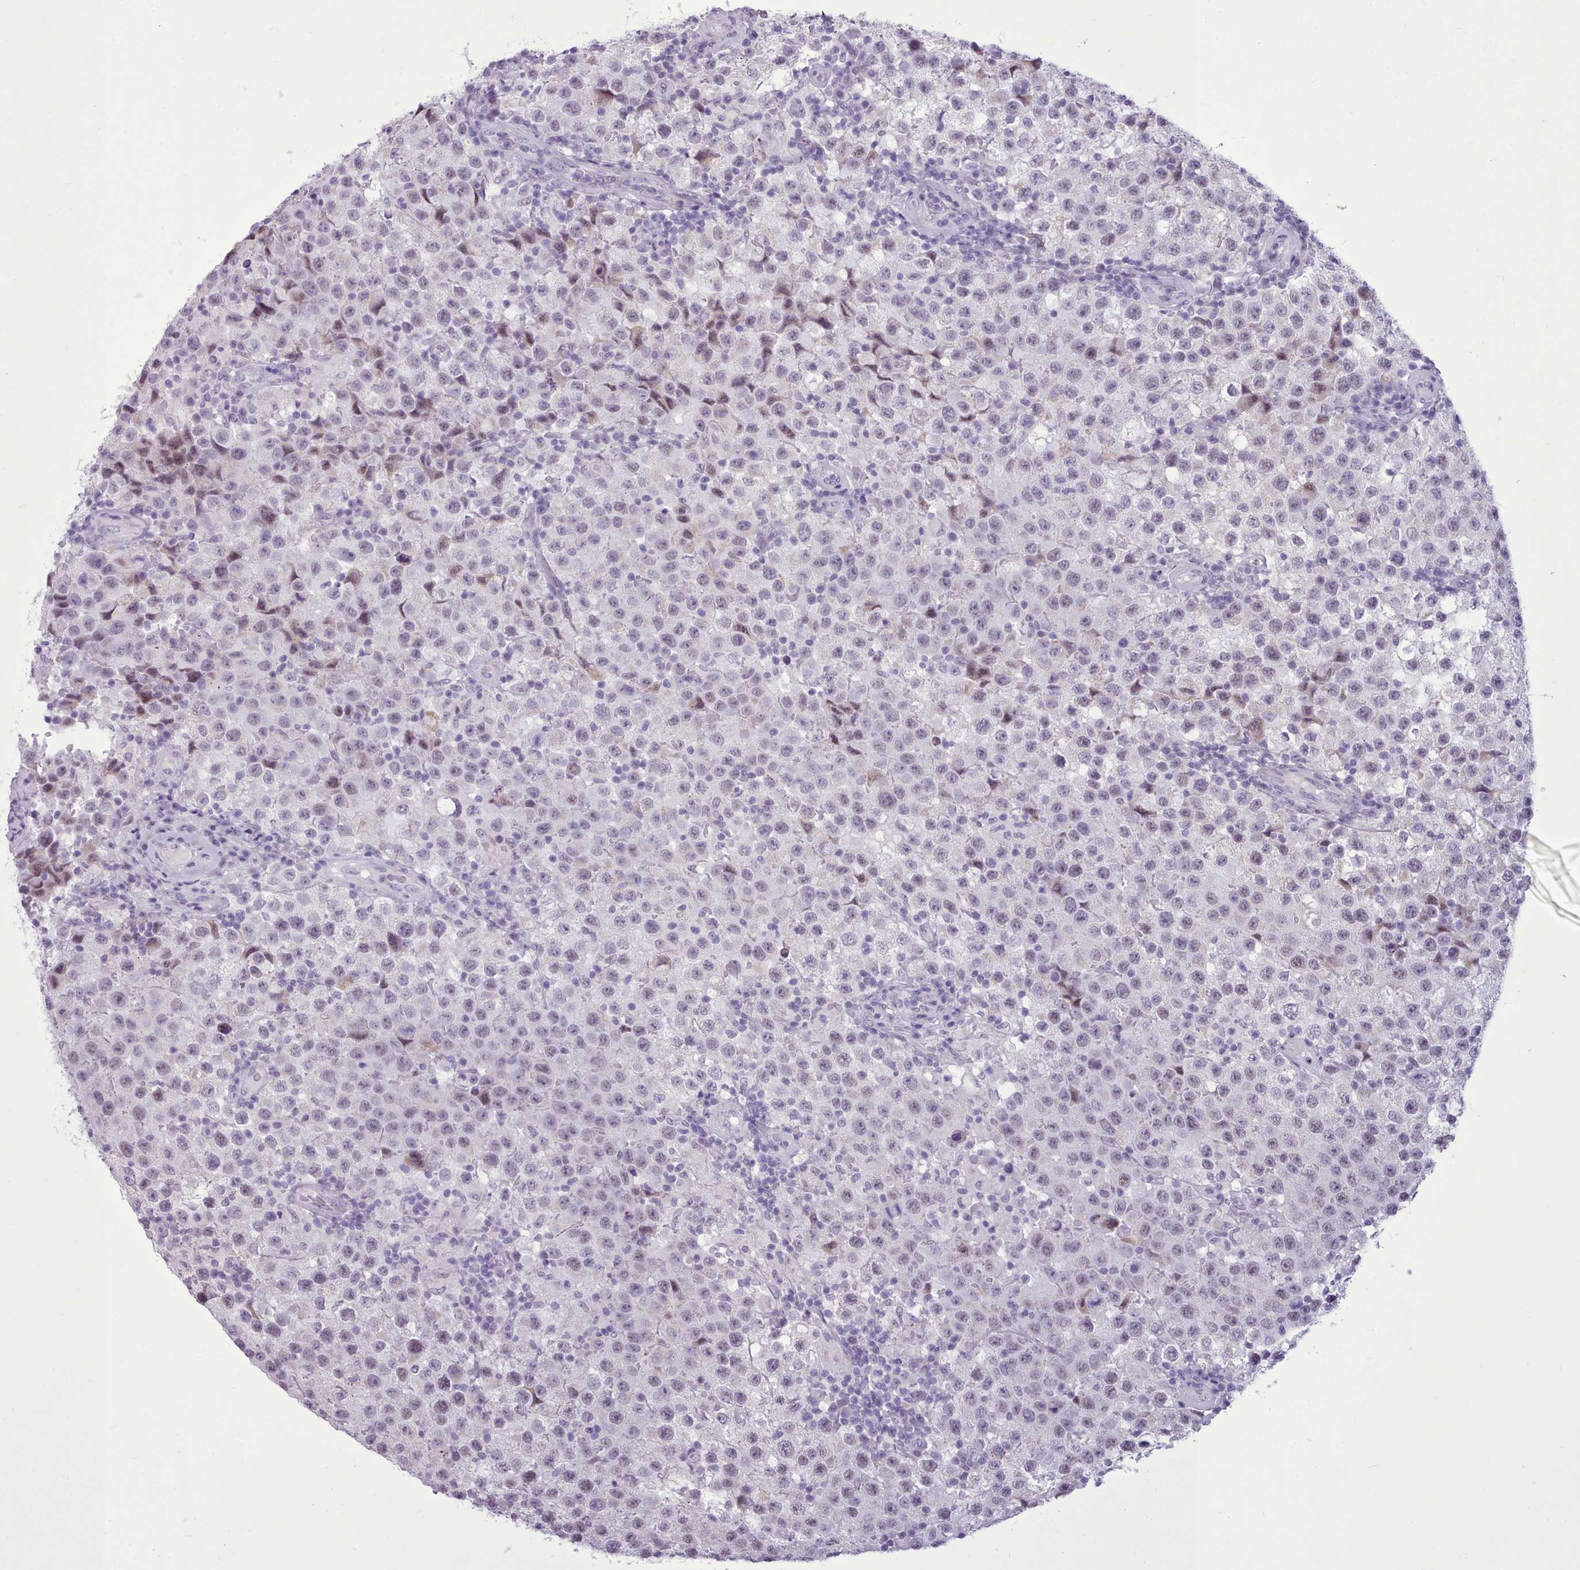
{"staining": {"intensity": "weak", "quantity": "<25%", "location": "nuclear"}, "tissue": "testis cancer", "cell_type": "Tumor cells", "image_type": "cancer", "snomed": [{"axis": "morphology", "description": "Seminoma, NOS"}, {"axis": "morphology", "description": "Carcinoma, Embryonal, NOS"}, {"axis": "topography", "description": "Testis"}], "caption": "Image shows no protein expression in tumor cells of embryonal carcinoma (testis) tissue.", "gene": "FBXO48", "patient": {"sex": "male", "age": 41}}